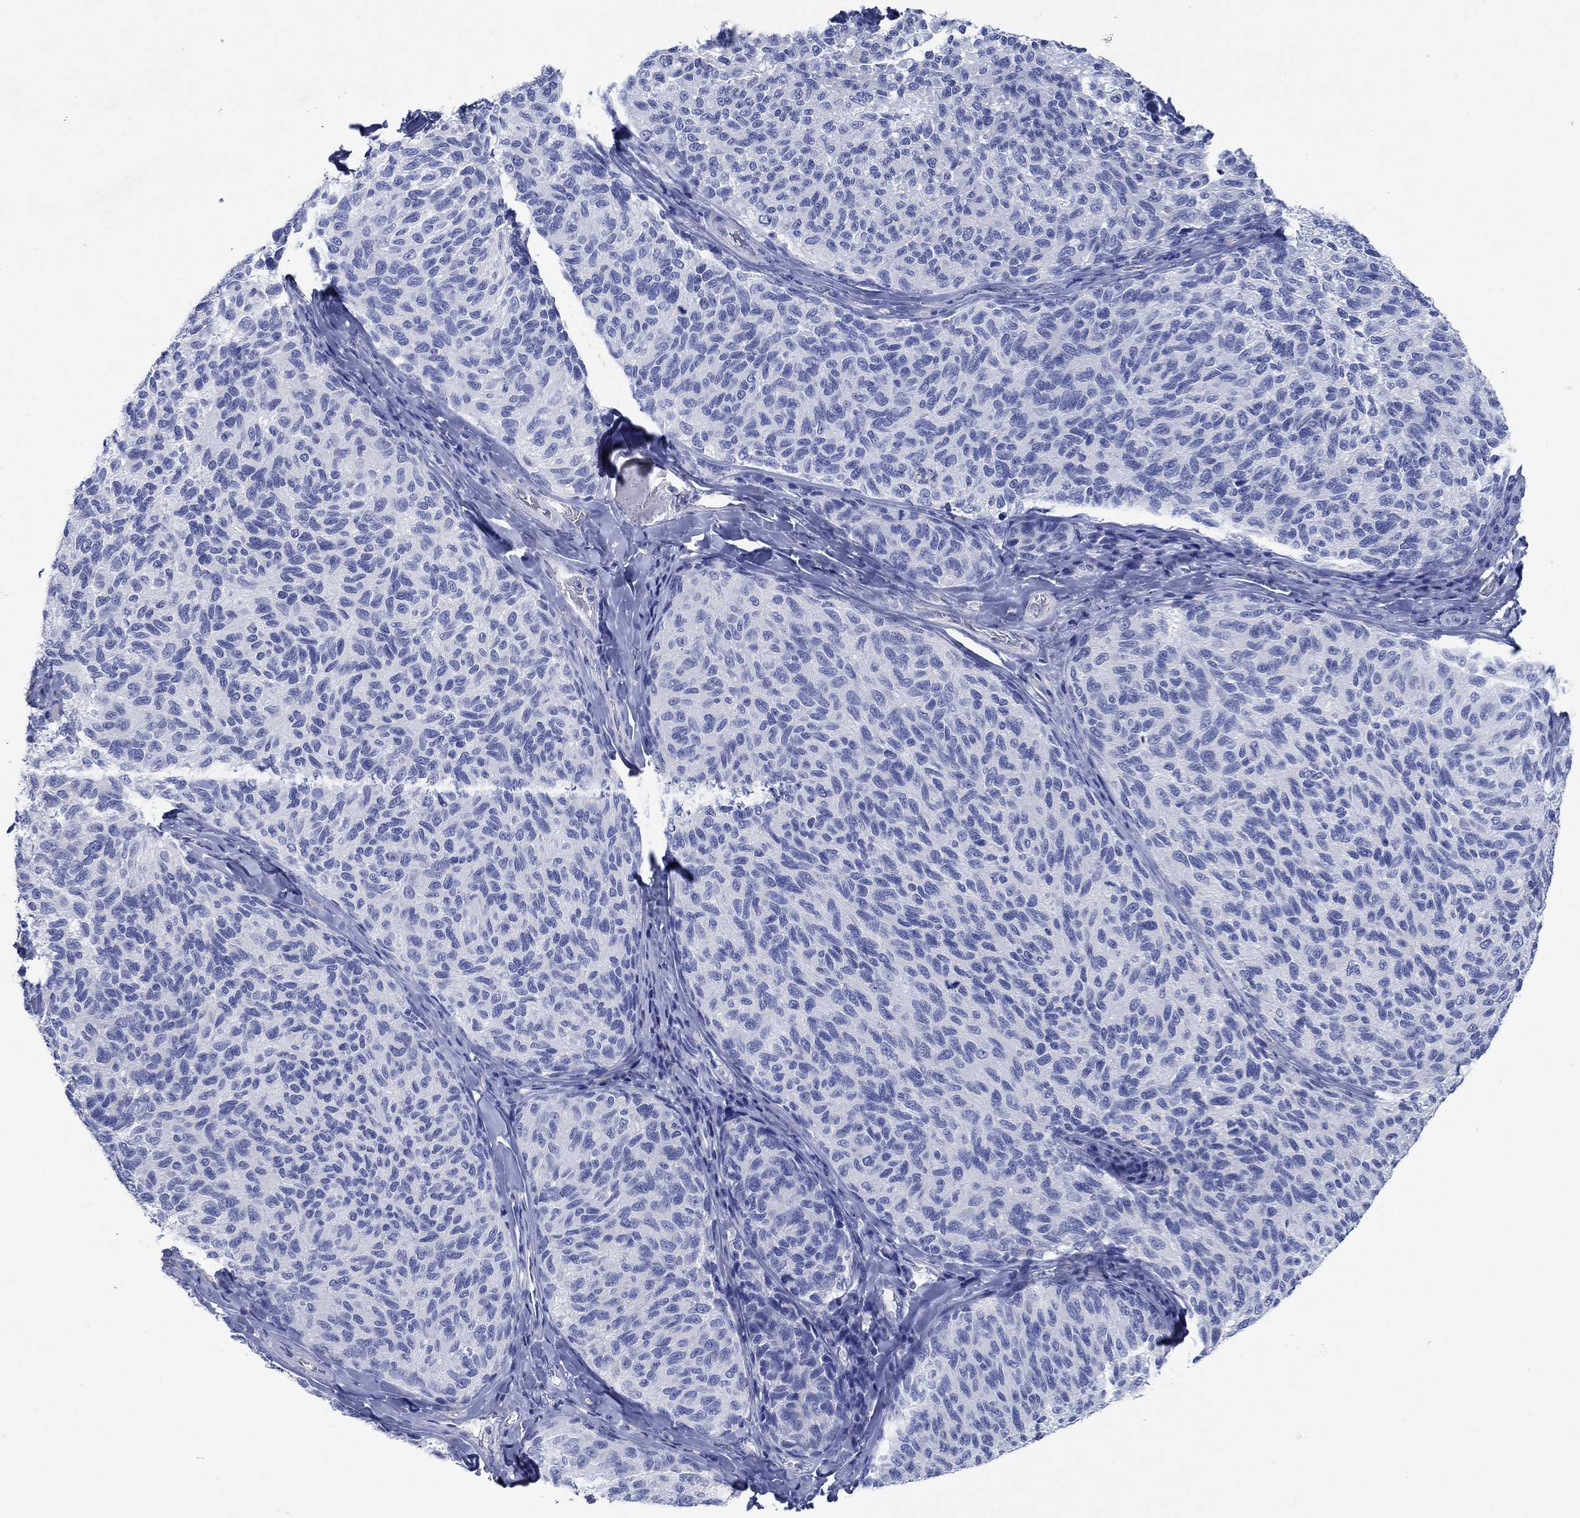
{"staining": {"intensity": "negative", "quantity": "none", "location": "none"}, "tissue": "melanoma", "cell_type": "Tumor cells", "image_type": "cancer", "snomed": [{"axis": "morphology", "description": "Malignant melanoma, NOS"}, {"axis": "topography", "description": "Skin"}], "caption": "The IHC micrograph has no significant expression in tumor cells of melanoma tissue.", "gene": "TRIM16", "patient": {"sex": "female", "age": 73}}